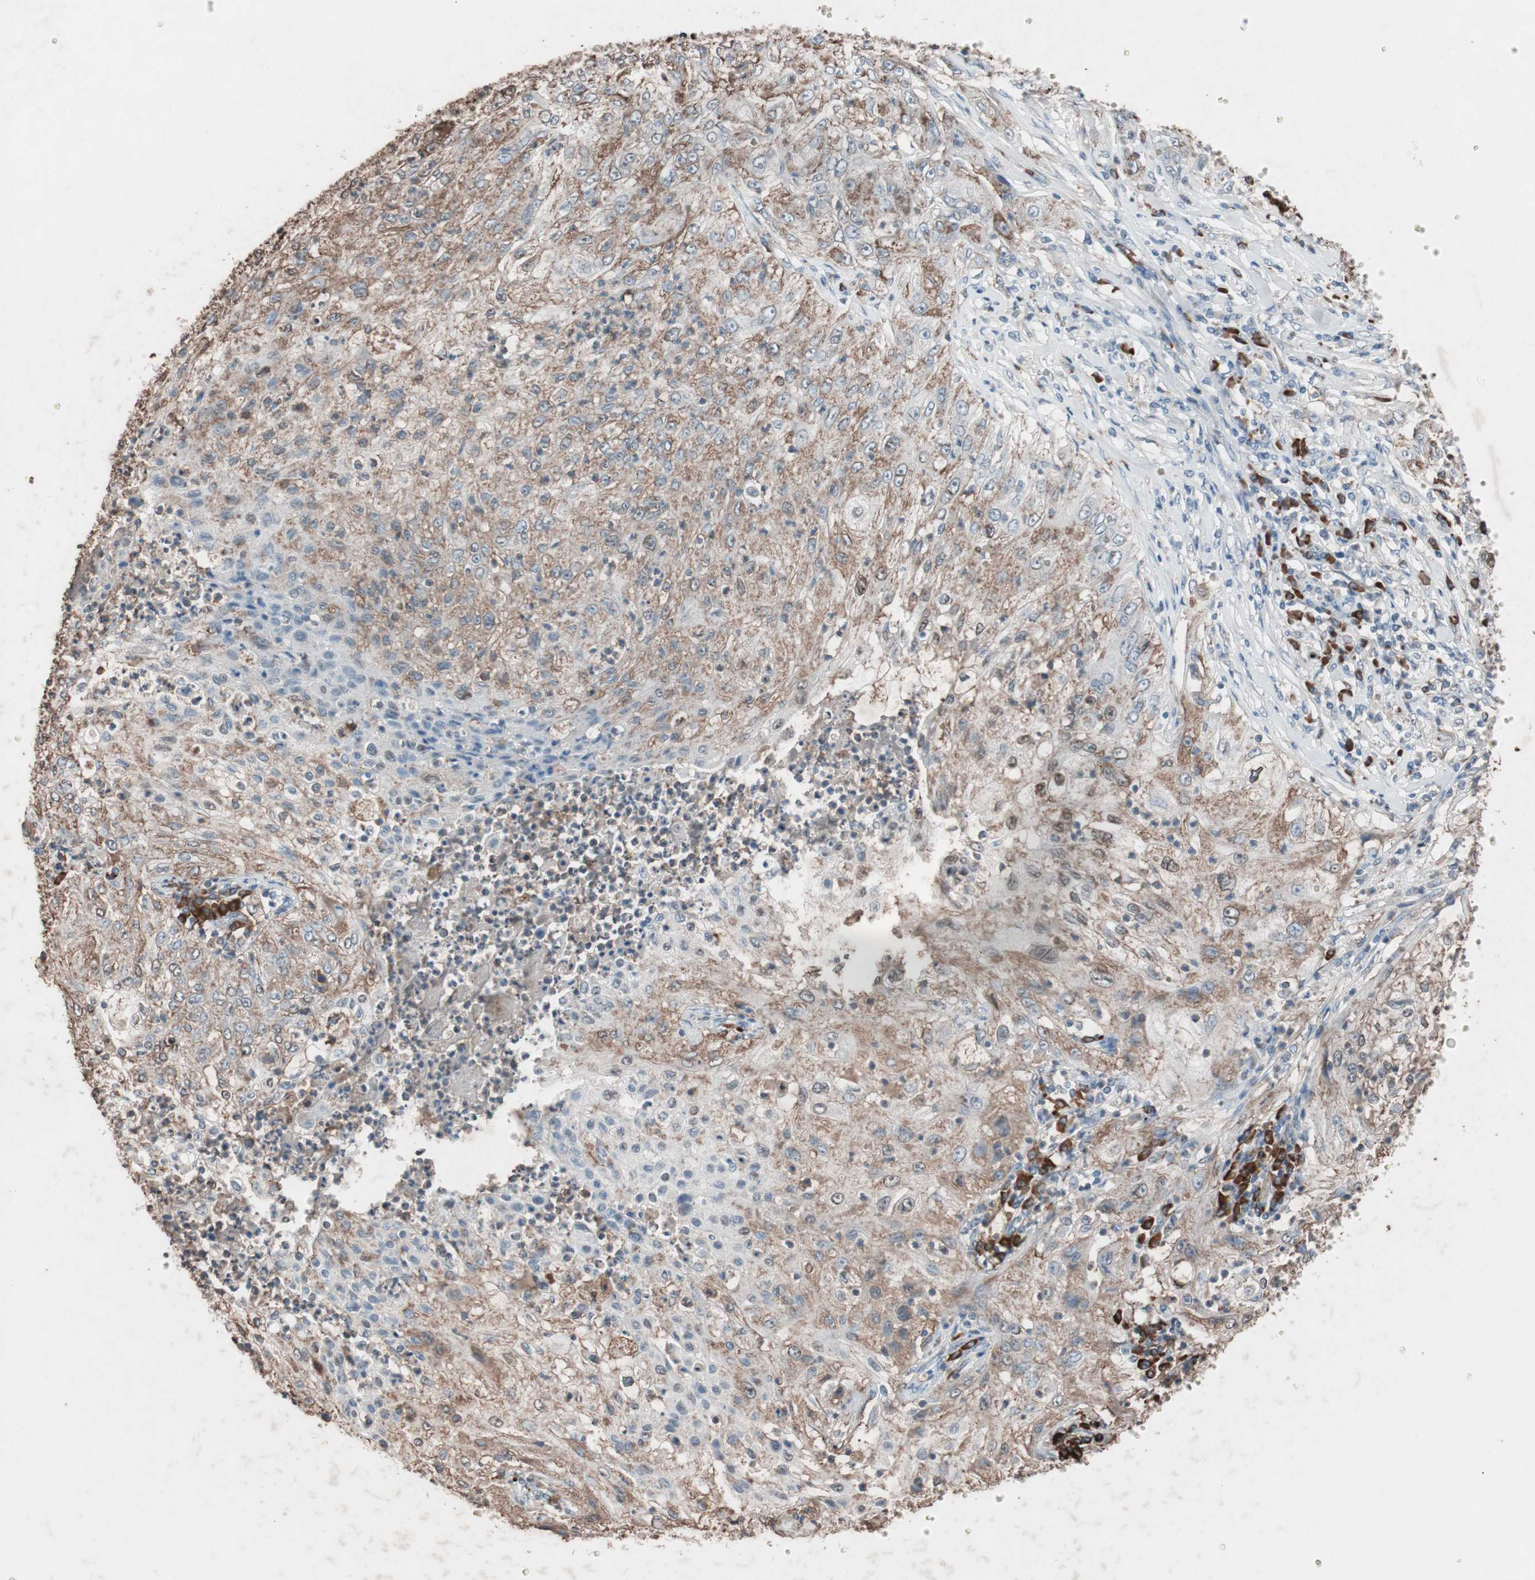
{"staining": {"intensity": "moderate", "quantity": "25%-75%", "location": "cytoplasmic/membranous"}, "tissue": "lung cancer", "cell_type": "Tumor cells", "image_type": "cancer", "snomed": [{"axis": "morphology", "description": "Inflammation, NOS"}, {"axis": "morphology", "description": "Squamous cell carcinoma, NOS"}, {"axis": "topography", "description": "Lymph node"}, {"axis": "topography", "description": "Soft tissue"}, {"axis": "topography", "description": "Lung"}], "caption": "Tumor cells reveal medium levels of moderate cytoplasmic/membranous staining in about 25%-75% of cells in lung cancer.", "gene": "GRB7", "patient": {"sex": "male", "age": 66}}